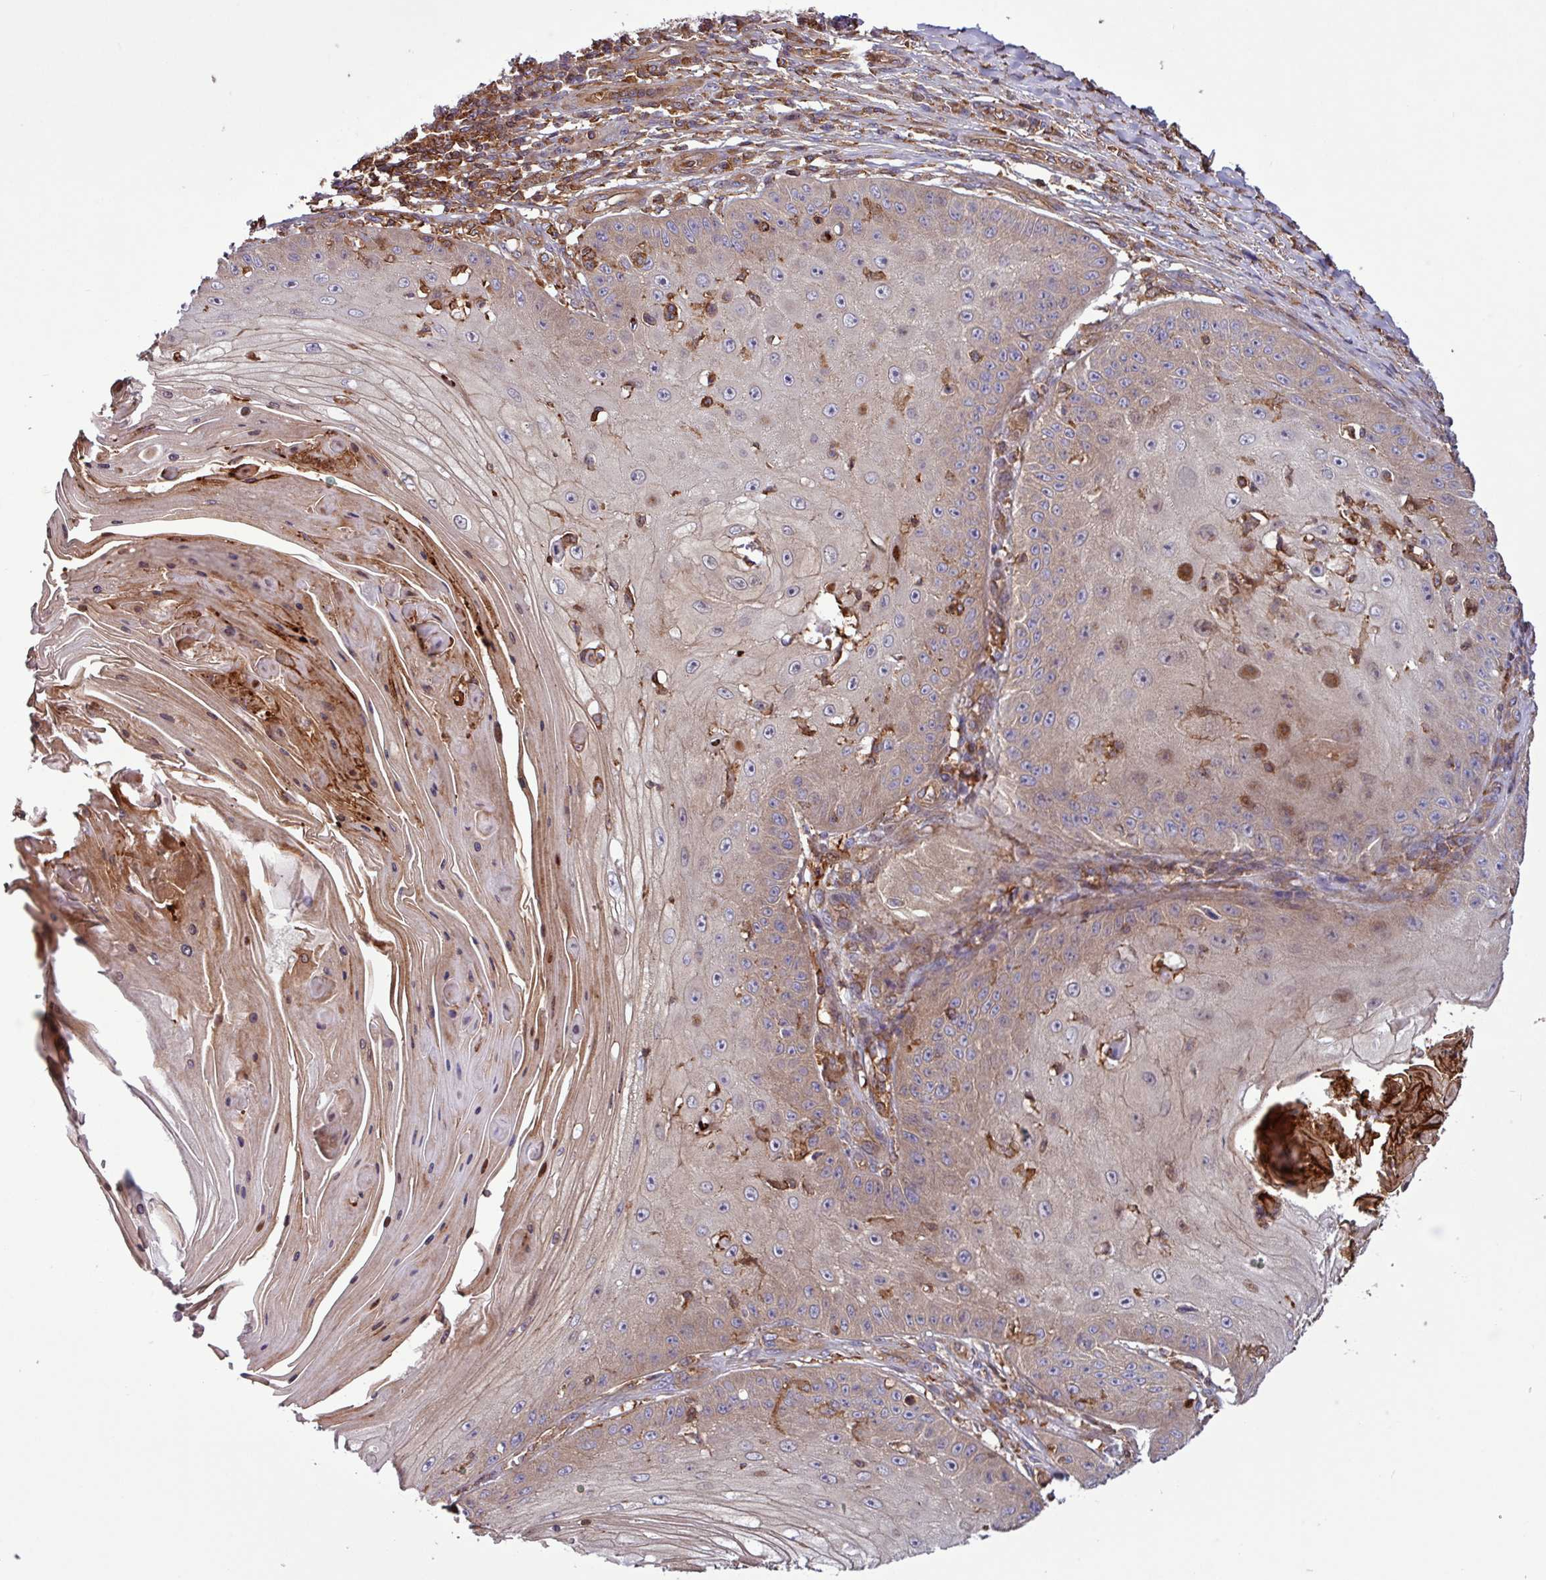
{"staining": {"intensity": "weak", "quantity": "25%-75%", "location": "cytoplasmic/membranous"}, "tissue": "skin cancer", "cell_type": "Tumor cells", "image_type": "cancer", "snomed": [{"axis": "morphology", "description": "Squamous cell carcinoma, NOS"}, {"axis": "topography", "description": "Skin"}], "caption": "Squamous cell carcinoma (skin) stained with immunohistochemistry exhibits weak cytoplasmic/membranous staining in about 25%-75% of tumor cells.", "gene": "ACTR3", "patient": {"sex": "male", "age": 70}}